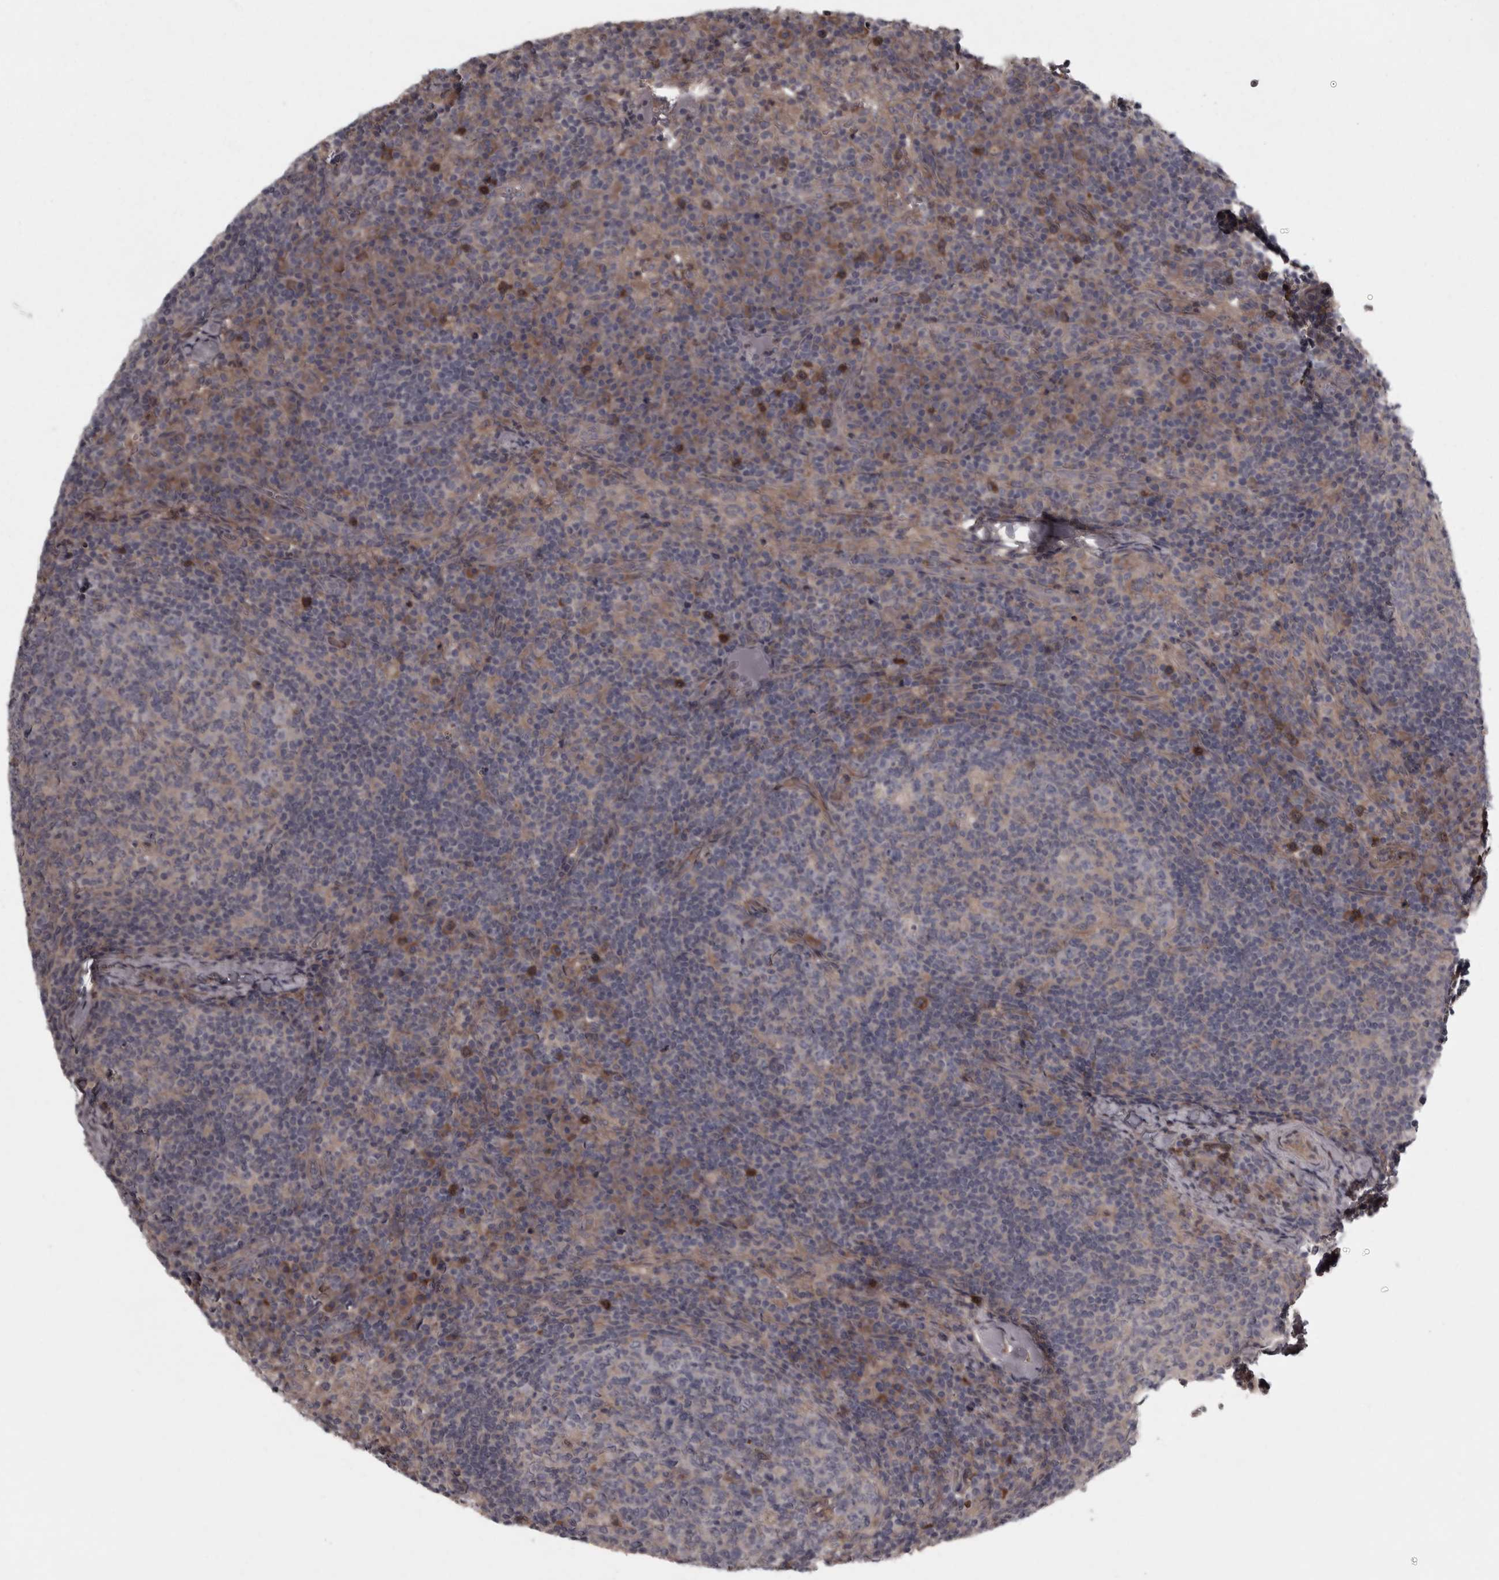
{"staining": {"intensity": "weak", "quantity": "25%-75%", "location": "cytoplasmic/membranous"}, "tissue": "lymph node", "cell_type": "Germinal center cells", "image_type": "normal", "snomed": [{"axis": "morphology", "description": "Normal tissue, NOS"}, {"axis": "morphology", "description": "Inflammation, NOS"}, {"axis": "topography", "description": "Lymph node"}], "caption": "The histopathology image reveals immunohistochemical staining of benign lymph node. There is weak cytoplasmic/membranous expression is appreciated in about 25%-75% of germinal center cells. Using DAB (brown) and hematoxylin (blue) stains, captured at high magnification using brightfield microscopy.", "gene": "RSU1", "patient": {"sex": "male", "age": 55}}